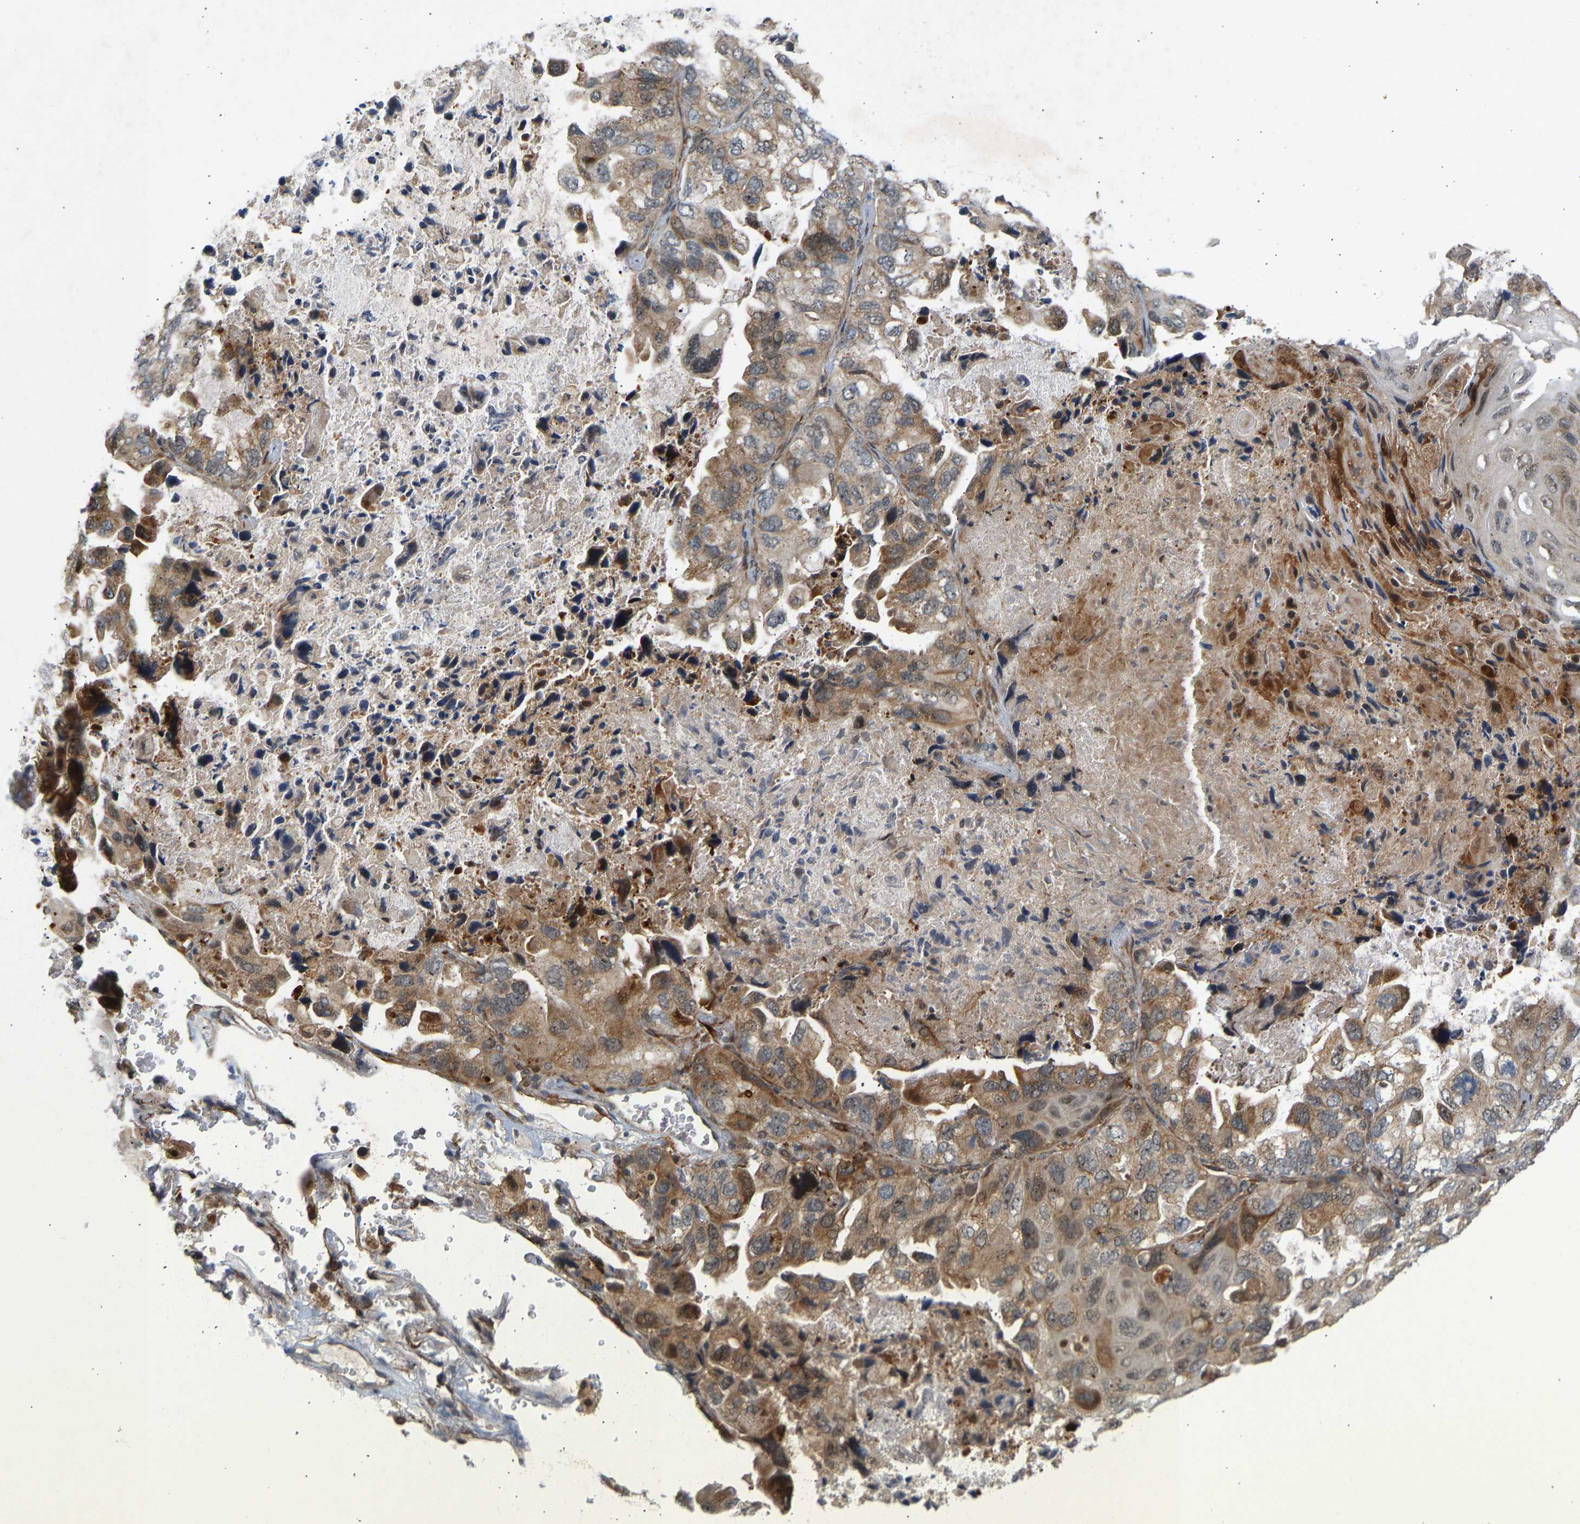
{"staining": {"intensity": "moderate", "quantity": ">75%", "location": "cytoplasmic/membranous,nuclear"}, "tissue": "lung cancer", "cell_type": "Tumor cells", "image_type": "cancer", "snomed": [{"axis": "morphology", "description": "Squamous cell carcinoma, NOS"}, {"axis": "topography", "description": "Lung"}], "caption": "Lung cancer (squamous cell carcinoma) tissue reveals moderate cytoplasmic/membranous and nuclear positivity in approximately >75% of tumor cells, visualized by immunohistochemistry.", "gene": "BAG1", "patient": {"sex": "female", "age": 73}}